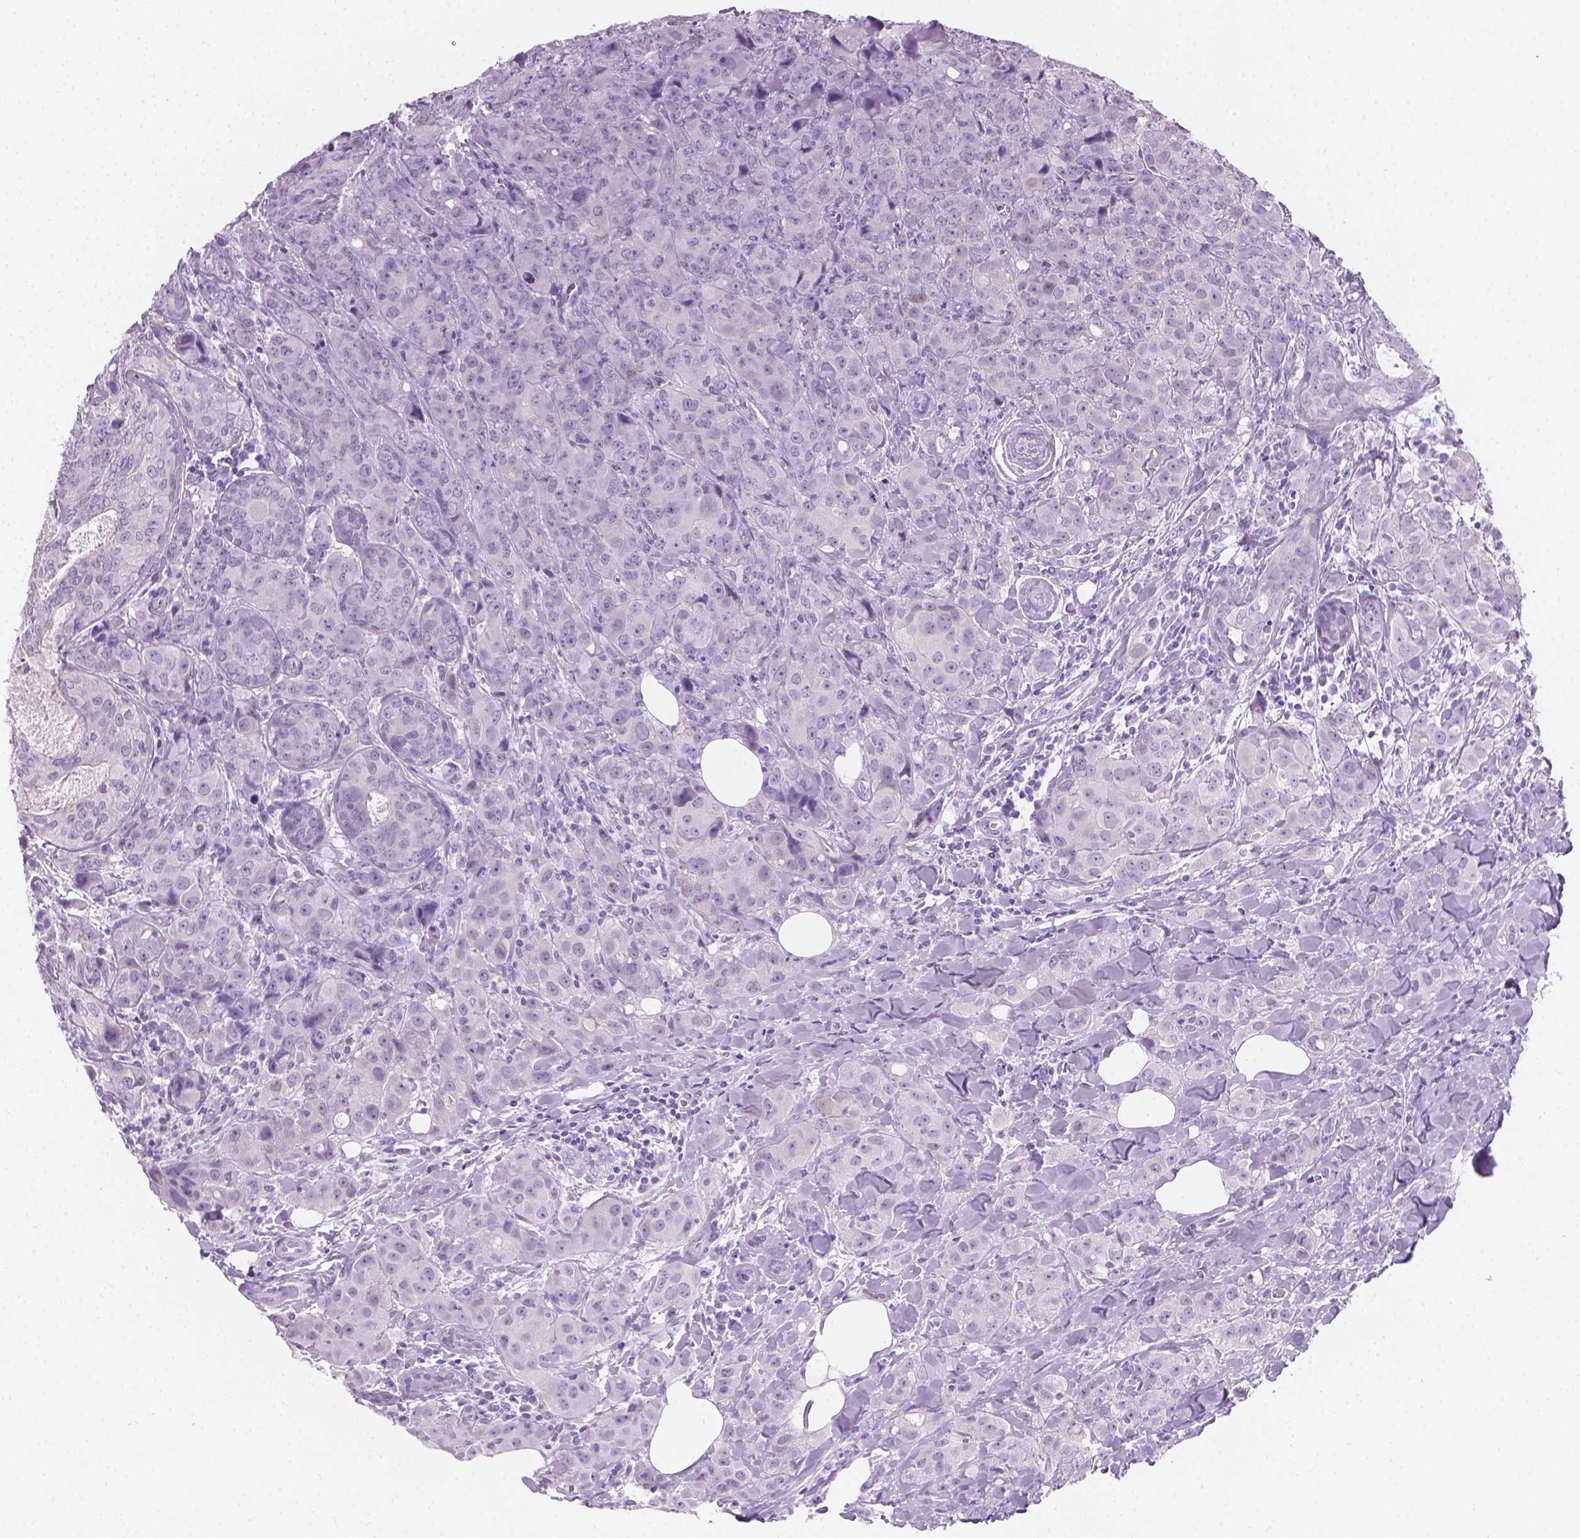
{"staining": {"intensity": "negative", "quantity": "none", "location": "none"}, "tissue": "breast cancer", "cell_type": "Tumor cells", "image_type": "cancer", "snomed": [{"axis": "morphology", "description": "Duct carcinoma"}, {"axis": "topography", "description": "Breast"}], "caption": "There is no significant expression in tumor cells of breast invasive ductal carcinoma.", "gene": "TTC29", "patient": {"sex": "female", "age": 43}}